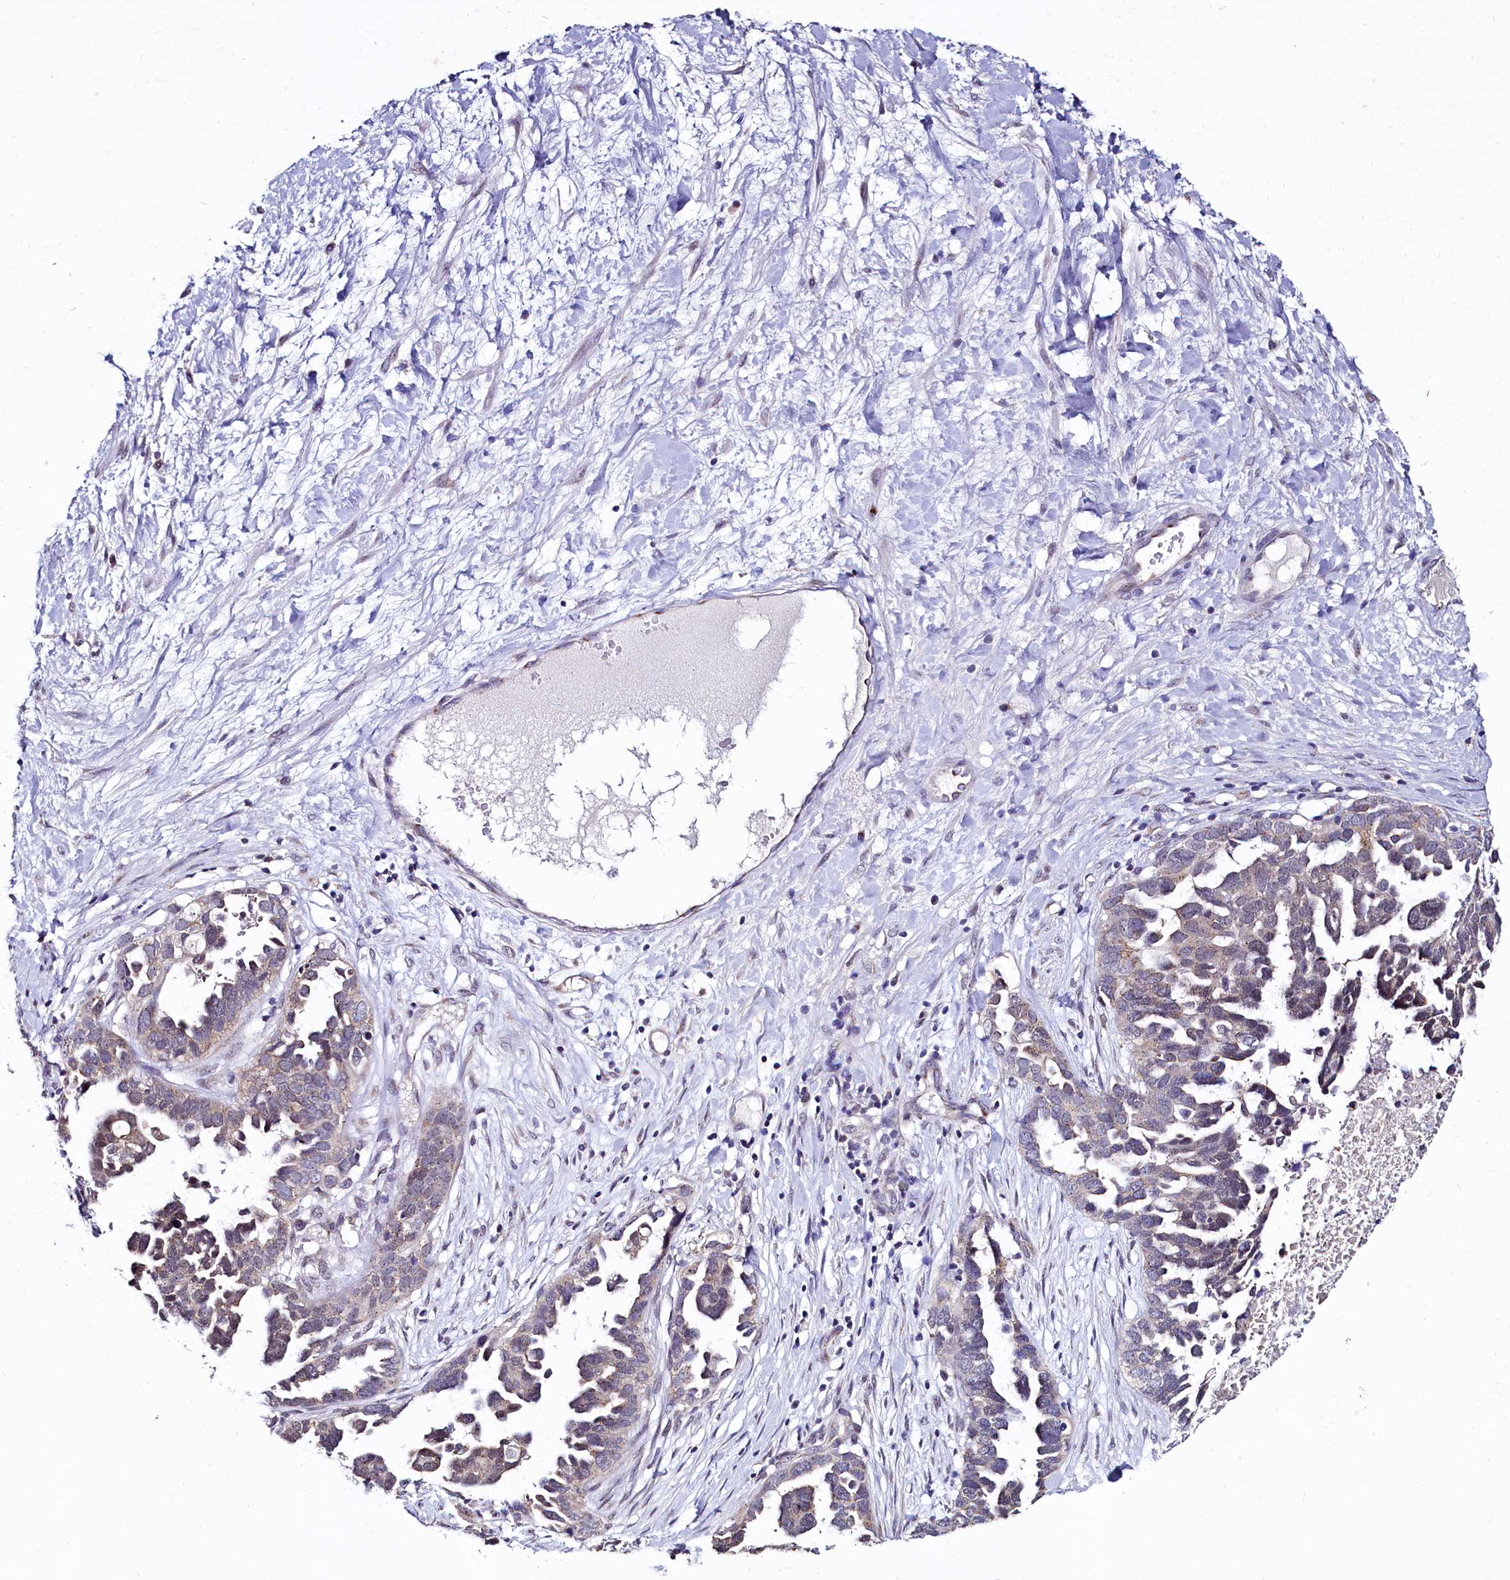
{"staining": {"intensity": "weak", "quantity": ">75%", "location": "cytoplasmic/membranous"}, "tissue": "ovarian cancer", "cell_type": "Tumor cells", "image_type": "cancer", "snomed": [{"axis": "morphology", "description": "Cystadenocarcinoma, serous, NOS"}, {"axis": "topography", "description": "Ovary"}], "caption": "Ovarian cancer (serous cystadenocarcinoma) stained for a protein reveals weak cytoplasmic/membranous positivity in tumor cells.", "gene": "SEC24C", "patient": {"sex": "female", "age": 54}}